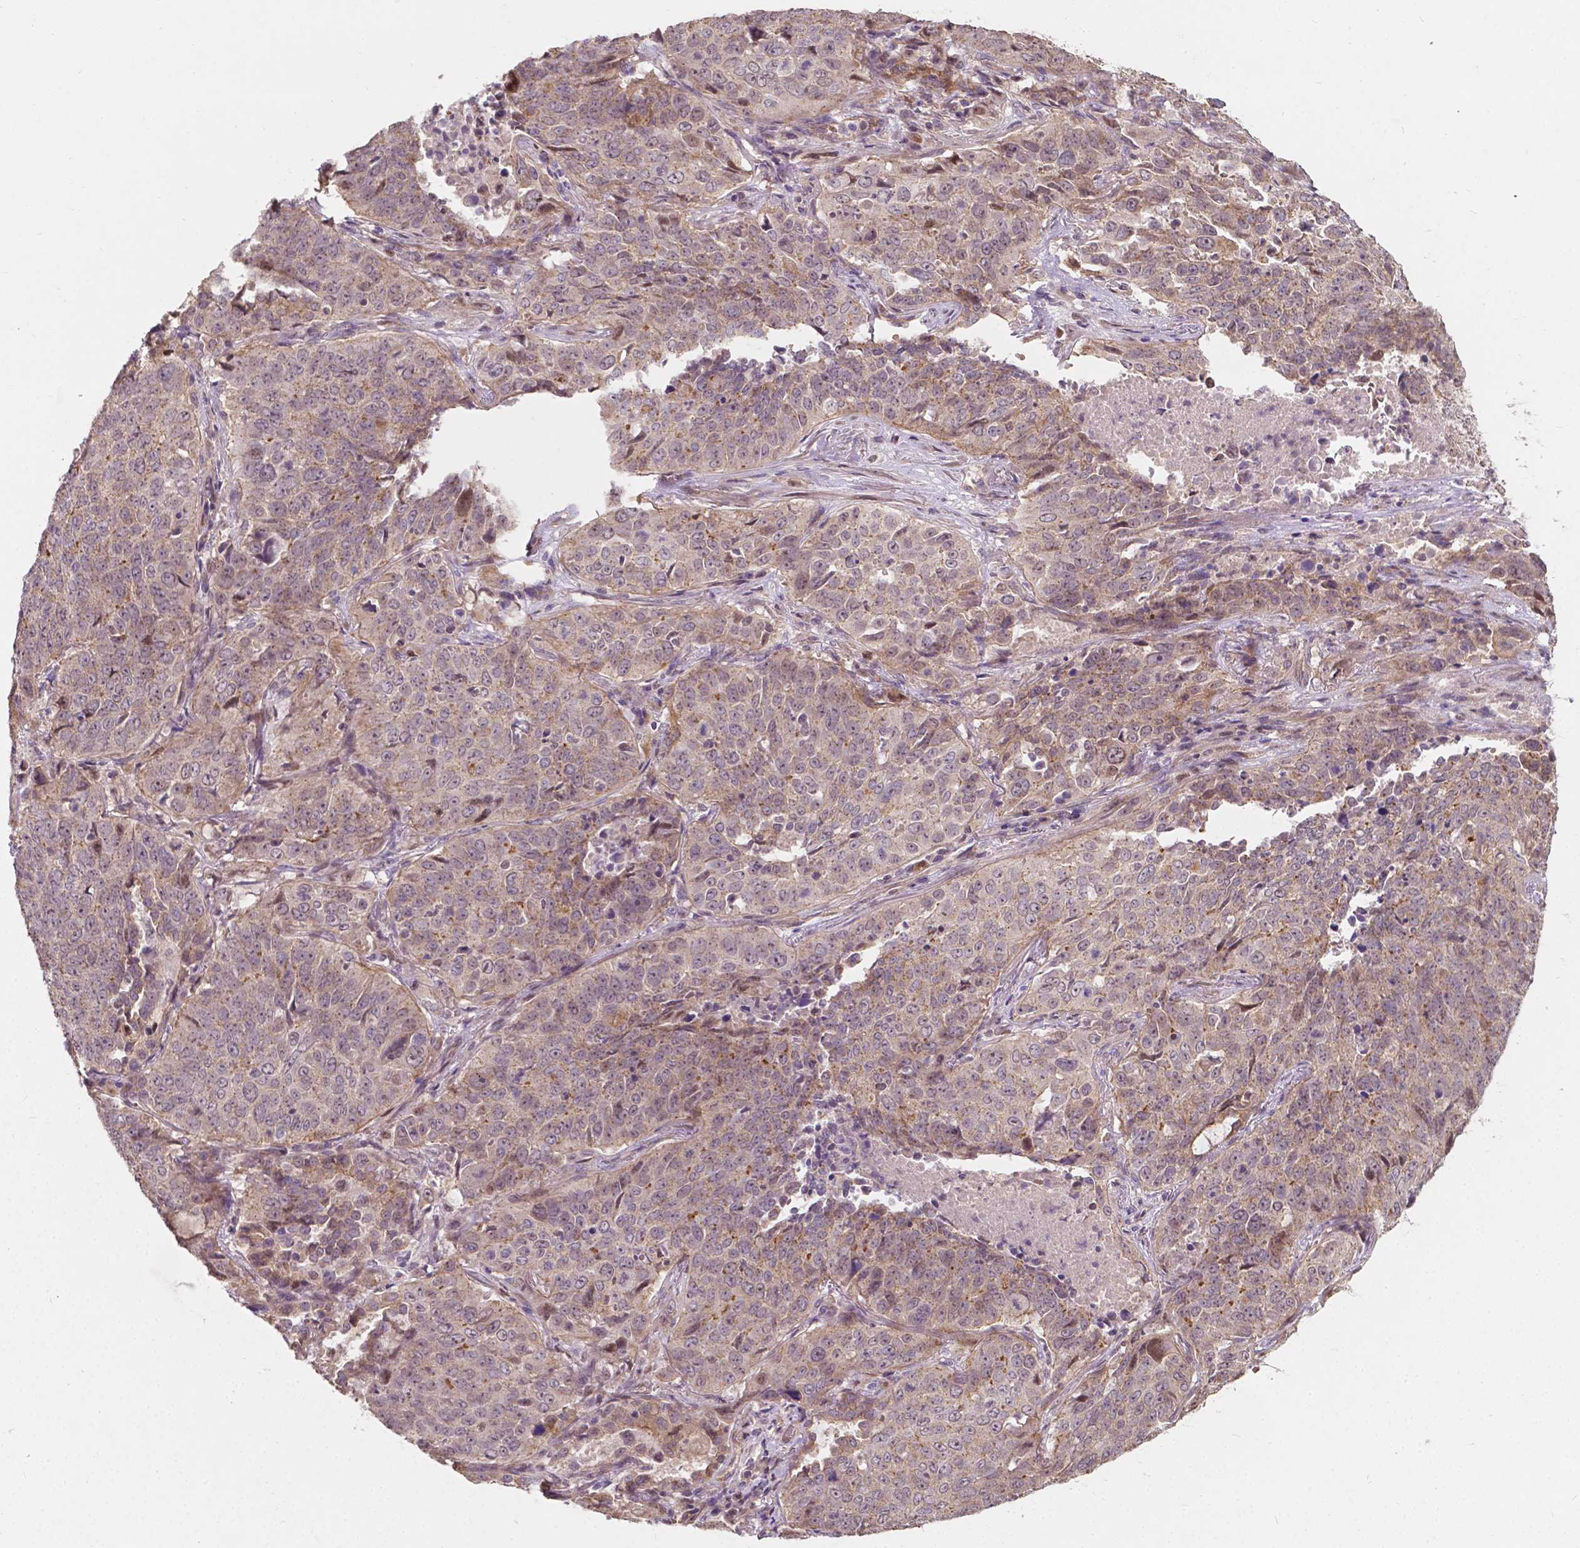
{"staining": {"intensity": "weak", "quantity": "25%-75%", "location": "cytoplasmic/membranous"}, "tissue": "lung cancer", "cell_type": "Tumor cells", "image_type": "cancer", "snomed": [{"axis": "morphology", "description": "Normal tissue, NOS"}, {"axis": "morphology", "description": "Squamous cell carcinoma, NOS"}, {"axis": "topography", "description": "Bronchus"}, {"axis": "topography", "description": "Lung"}], "caption": "Protein analysis of lung cancer tissue exhibits weak cytoplasmic/membranous staining in about 25%-75% of tumor cells.", "gene": "DUSP16", "patient": {"sex": "male", "age": 64}}